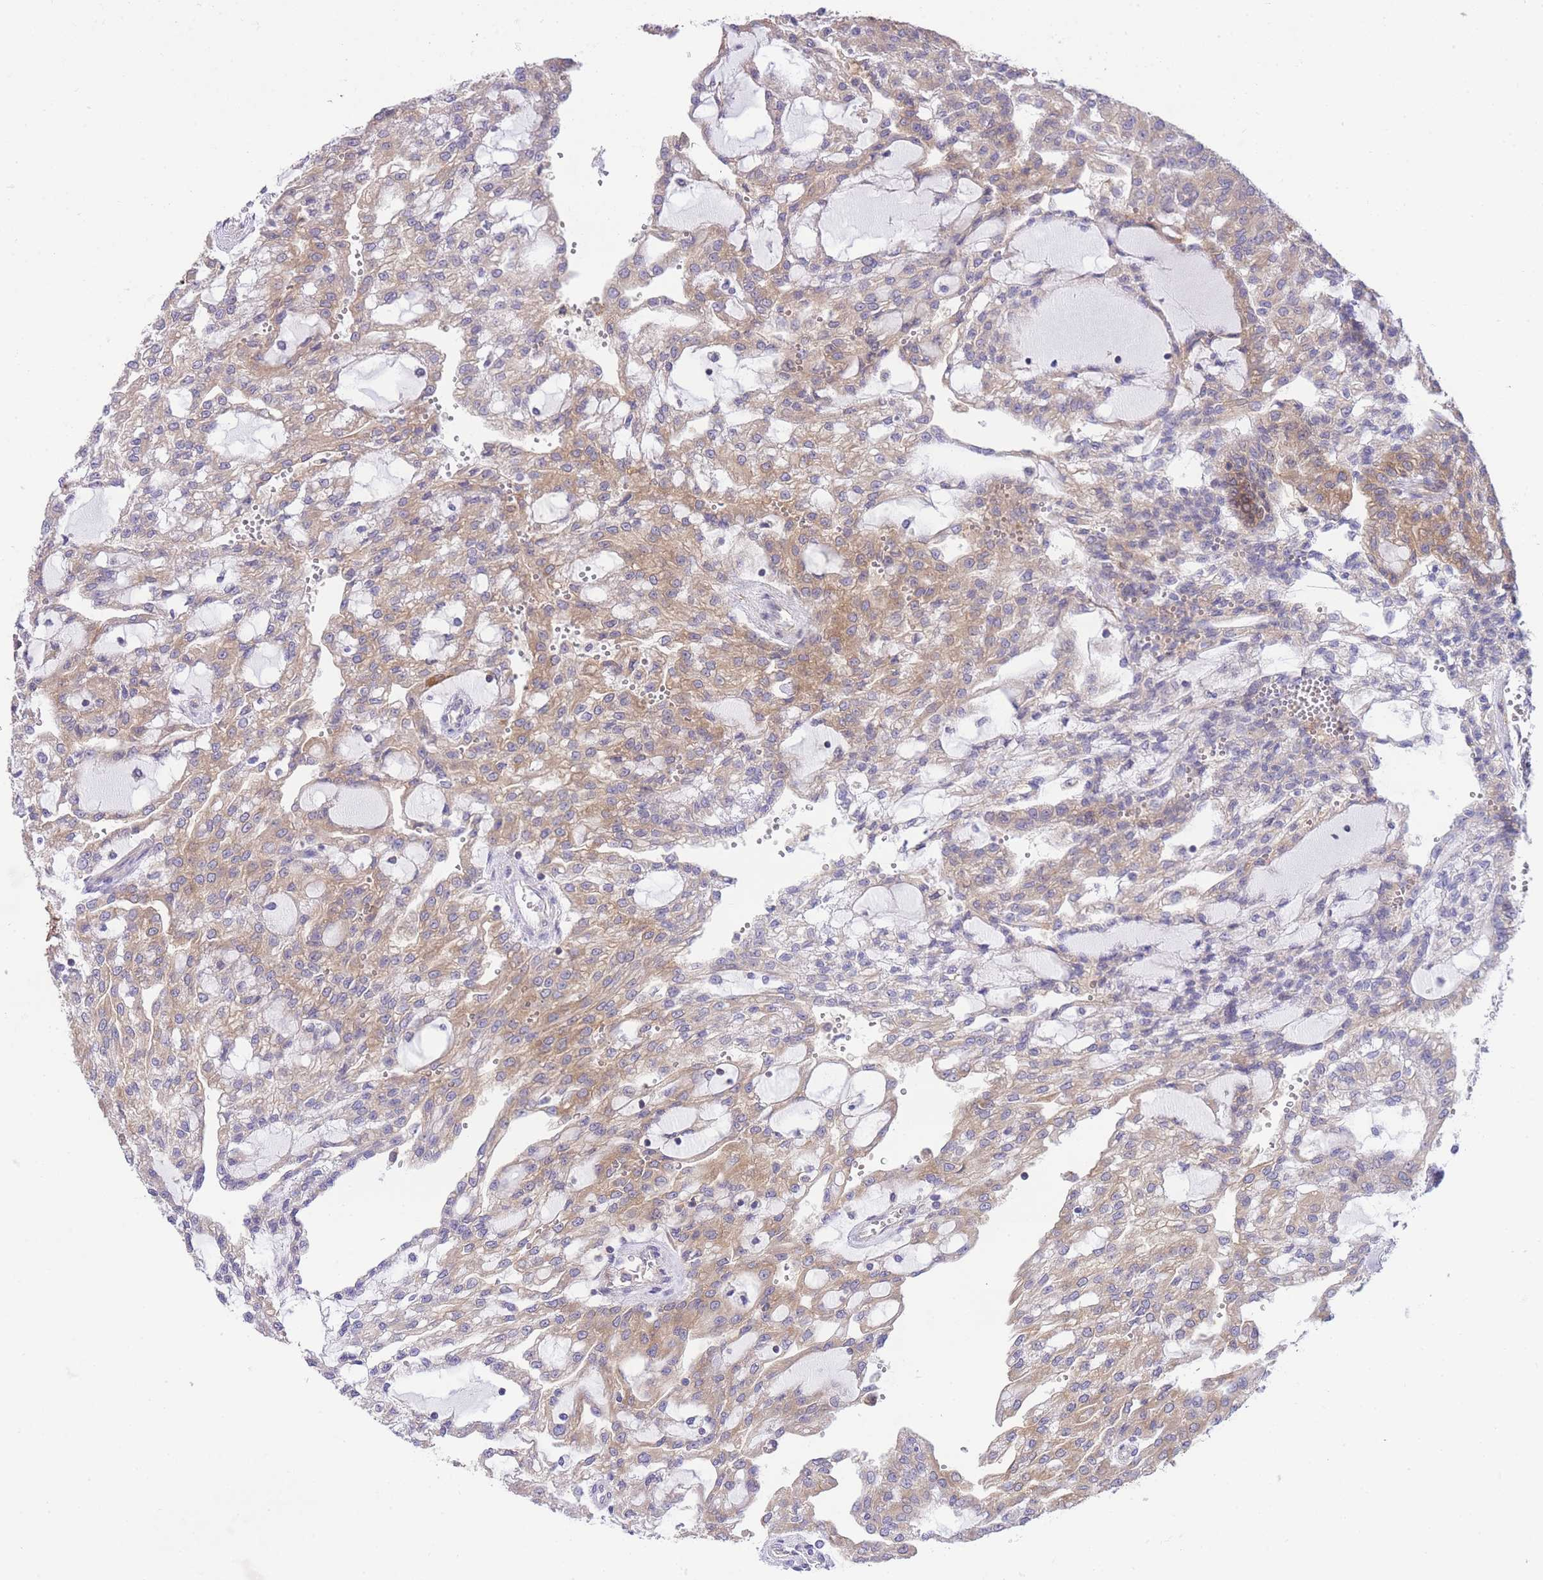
{"staining": {"intensity": "moderate", "quantity": ">75%", "location": "cytoplasmic/membranous"}, "tissue": "renal cancer", "cell_type": "Tumor cells", "image_type": "cancer", "snomed": [{"axis": "morphology", "description": "Adenocarcinoma, NOS"}, {"axis": "topography", "description": "Kidney"}], "caption": "High-magnification brightfield microscopy of renal cancer stained with DAB (brown) and counterstained with hematoxylin (blue). tumor cells exhibit moderate cytoplasmic/membranous expression is identified in approximately>75% of cells.", "gene": "EIF2B2", "patient": {"sex": "male", "age": 63}}